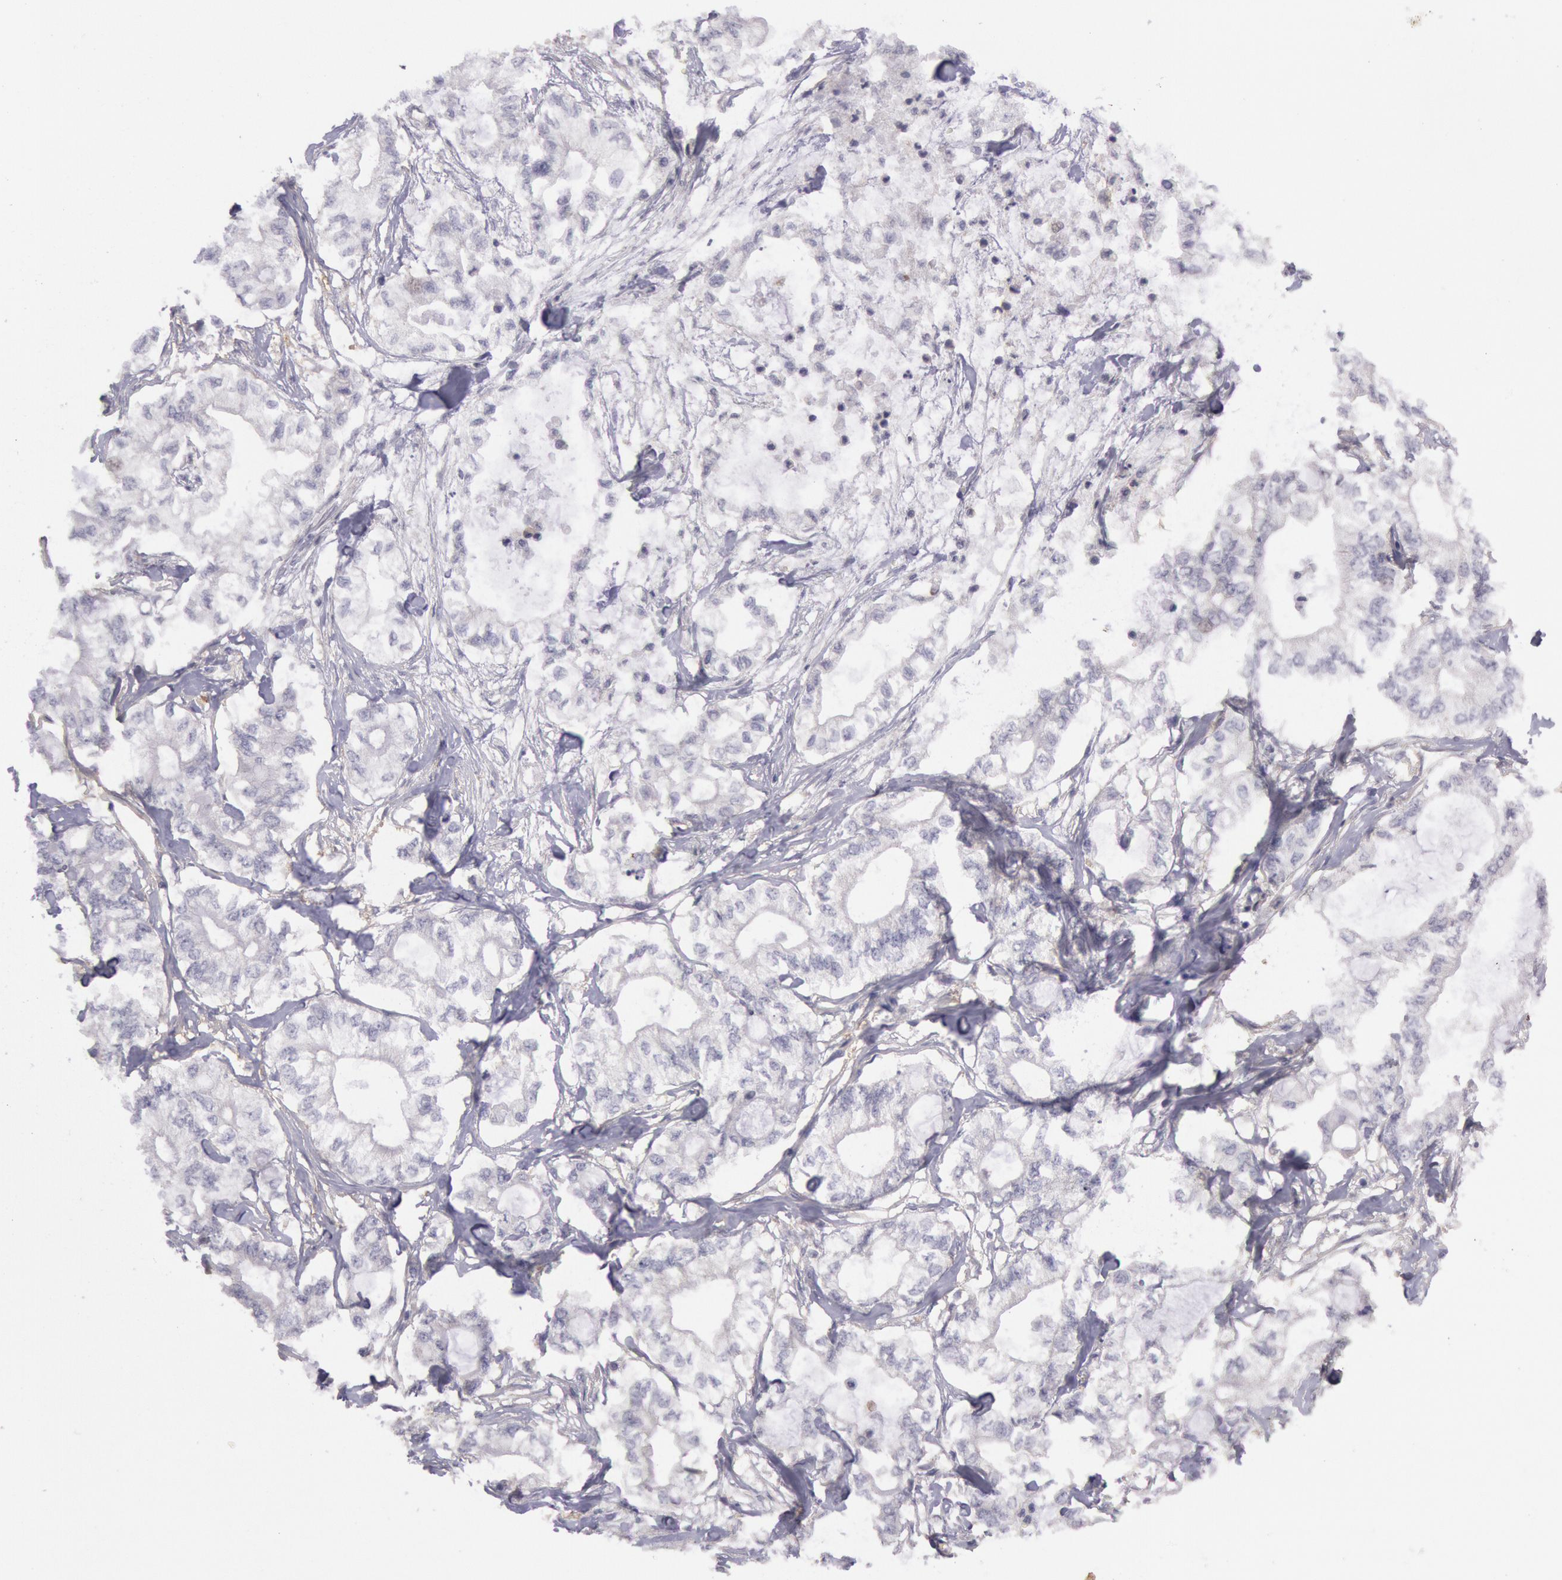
{"staining": {"intensity": "negative", "quantity": "none", "location": "none"}, "tissue": "pancreatic cancer", "cell_type": "Tumor cells", "image_type": "cancer", "snomed": [{"axis": "morphology", "description": "Adenocarcinoma, NOS"}, {"axis": "topography", "description": "Pancreas"}], "caption": "Image shows no significant protein expression in tumor cells of pancreatic cancer (adenocarcinoma). (Stains: DAB IHC with hematoxylin counter stain, Microscopy: brightfield microscopy at high magnification).", "gene": "TRIB2", "patient": {"sex": "male", "age": 79}}